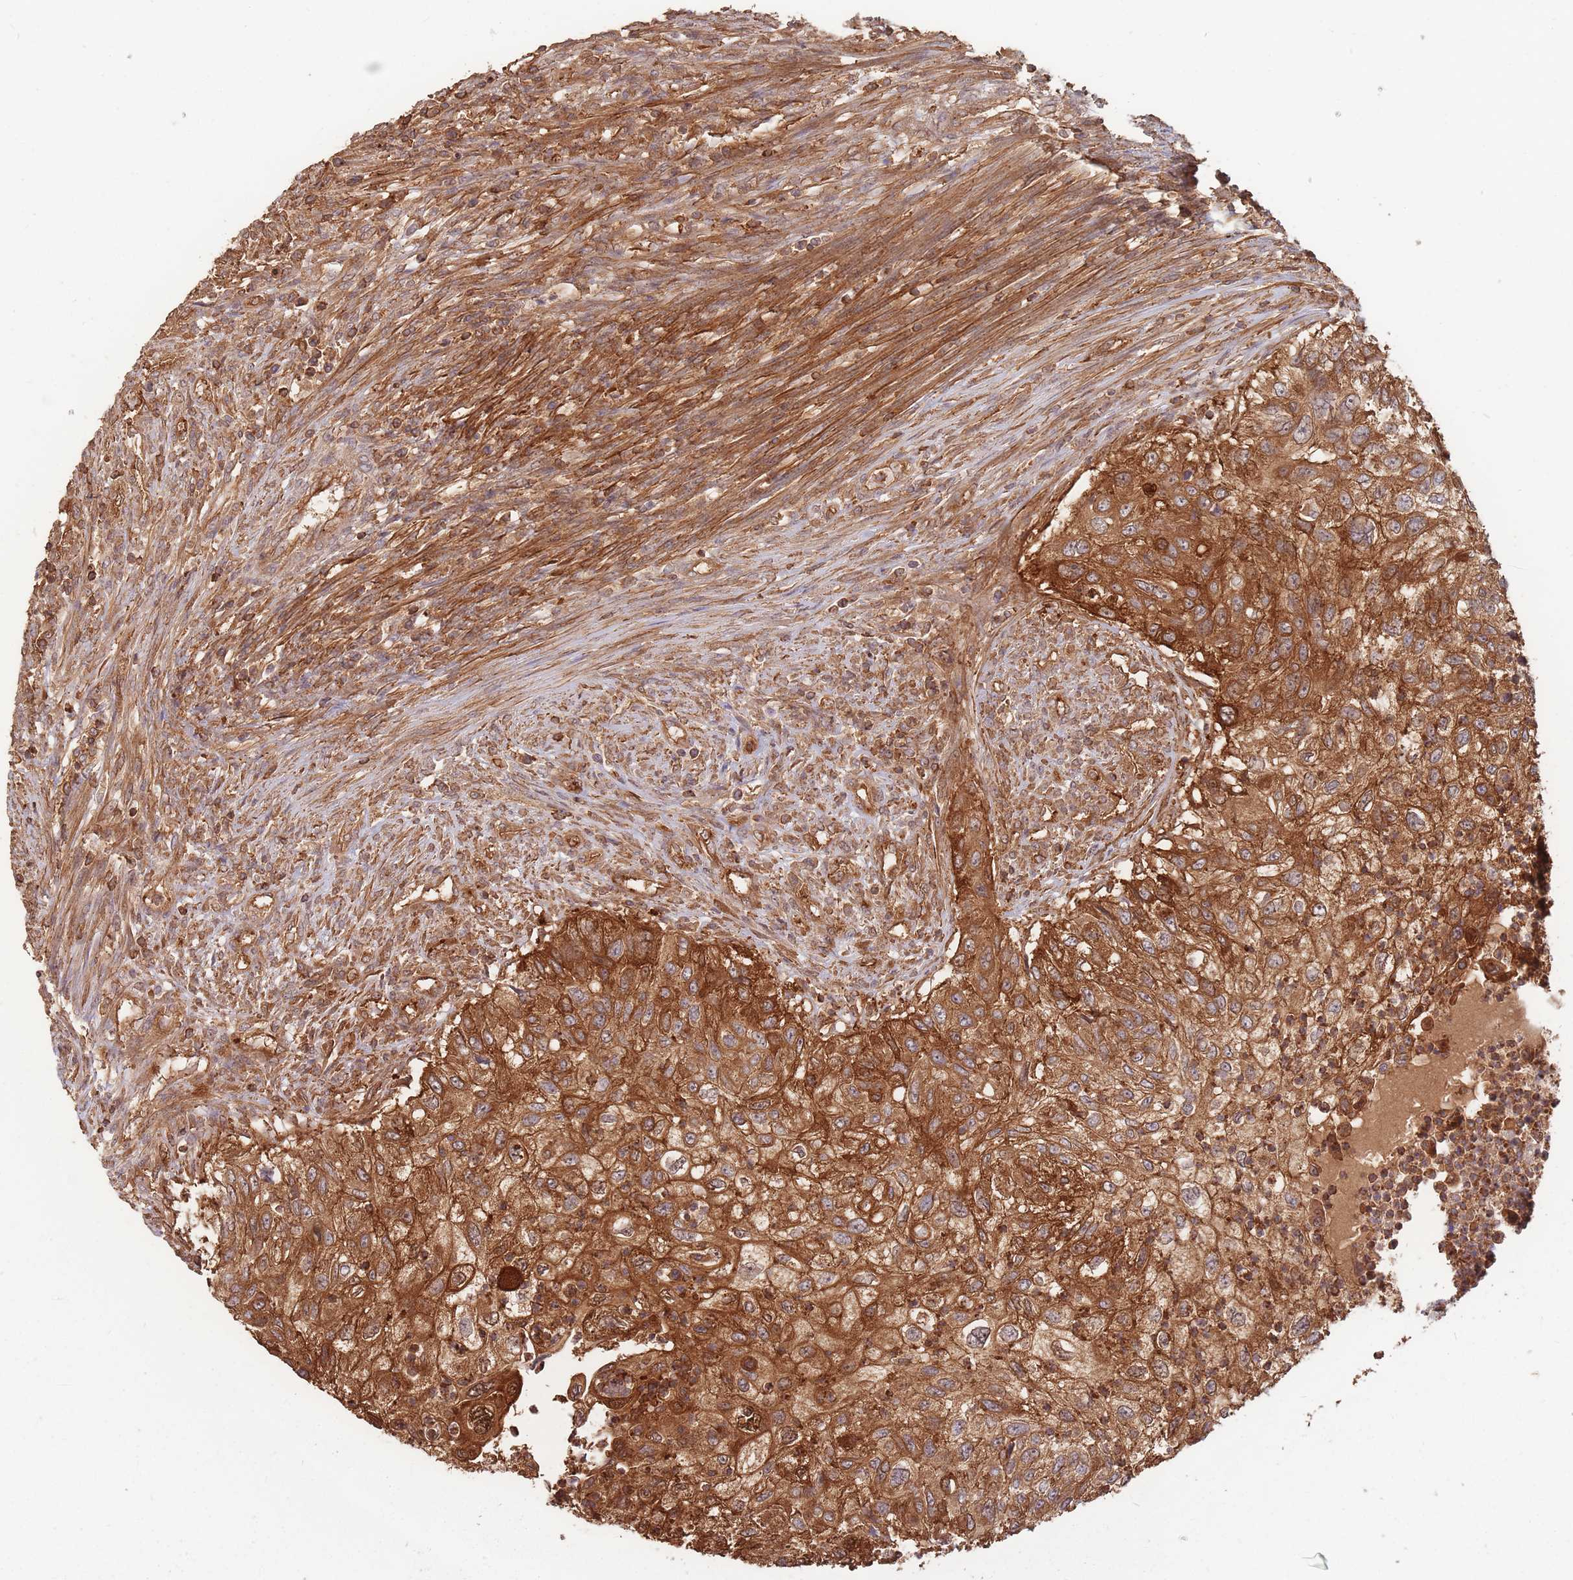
{"staining": {"intensity": "strong", "quantity": ">75%", "location": "cytoplasmic/membranous"}, "tissue": "urothelial cancer", "cell_type": "Tumor cells", "image_type": "cancer", "snomed": [{"axis": "morphology", "description": "Urothelial carcinoma, High grade"}, {"axis": "topography", "description": "Urinary bladder"}], "caption": "A brown stain highlights strong cytoplasmic/membranous staining of a protein in human urothelial cancer tumor cells. Immunohistochemistry stains the protein in brown and the nuclei are stained blue.", "gene": "PLS3", "patient": {"sex": "female", "age": 60}}